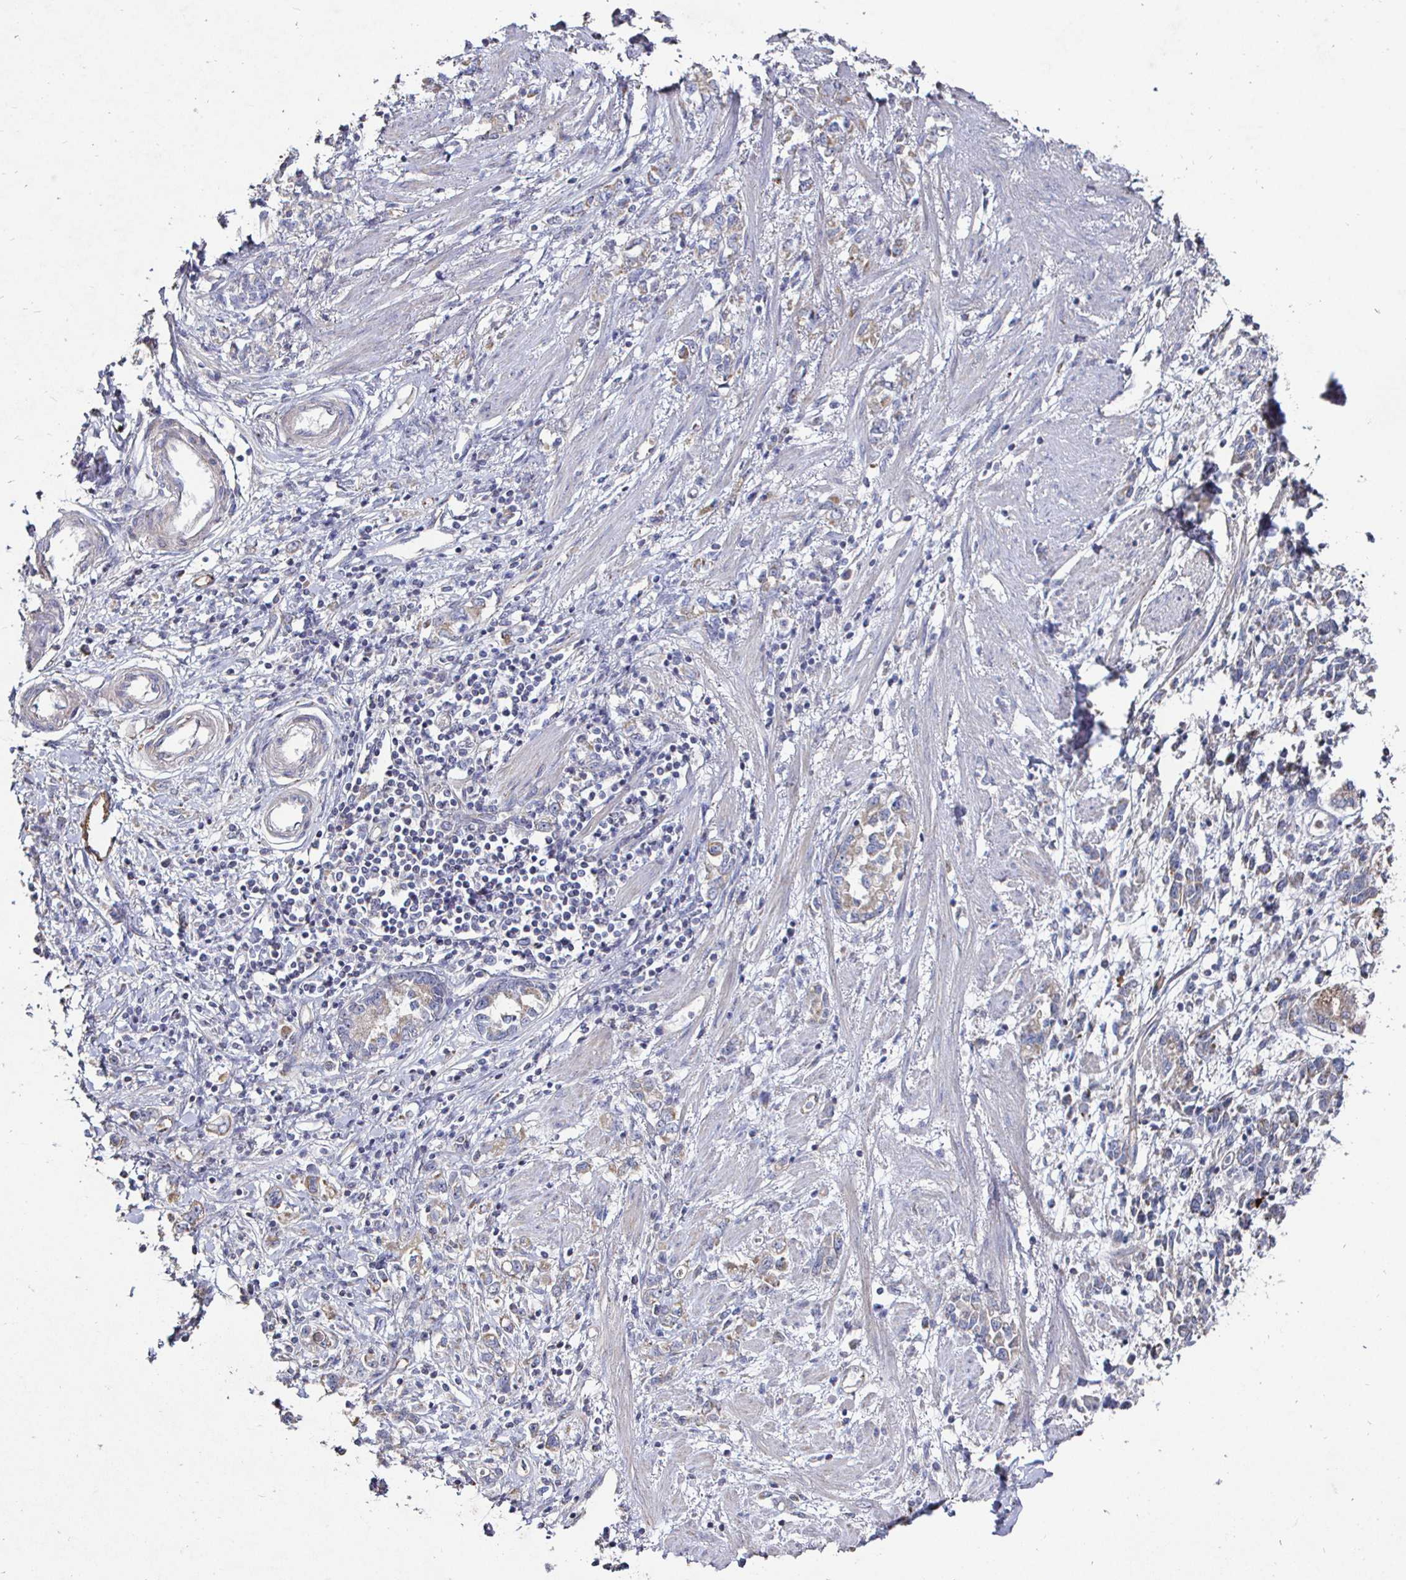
{"staining": {"intensity": "weak", "quantity": ">75%", "location": "cytoplasmic/membranous"}, "tissue": "stomach cancer", "cell_type": "Tumor cells", "image_type": "cancer", "snomed": [{"axis": "morphology", "description": "Adenocarcinoma, NOS"}, {"axis": "topography", "description": "Stomach"}], "caption": "Approximately >75% of tumor cells in human stomach cancer (adenocarcinoma) show weak cytoplasmic/membranous protein positivity as visualized by brown immunohistochemical staining.", "gene": "NRSN1", "patient": {"sex": "female", "age": 76}}